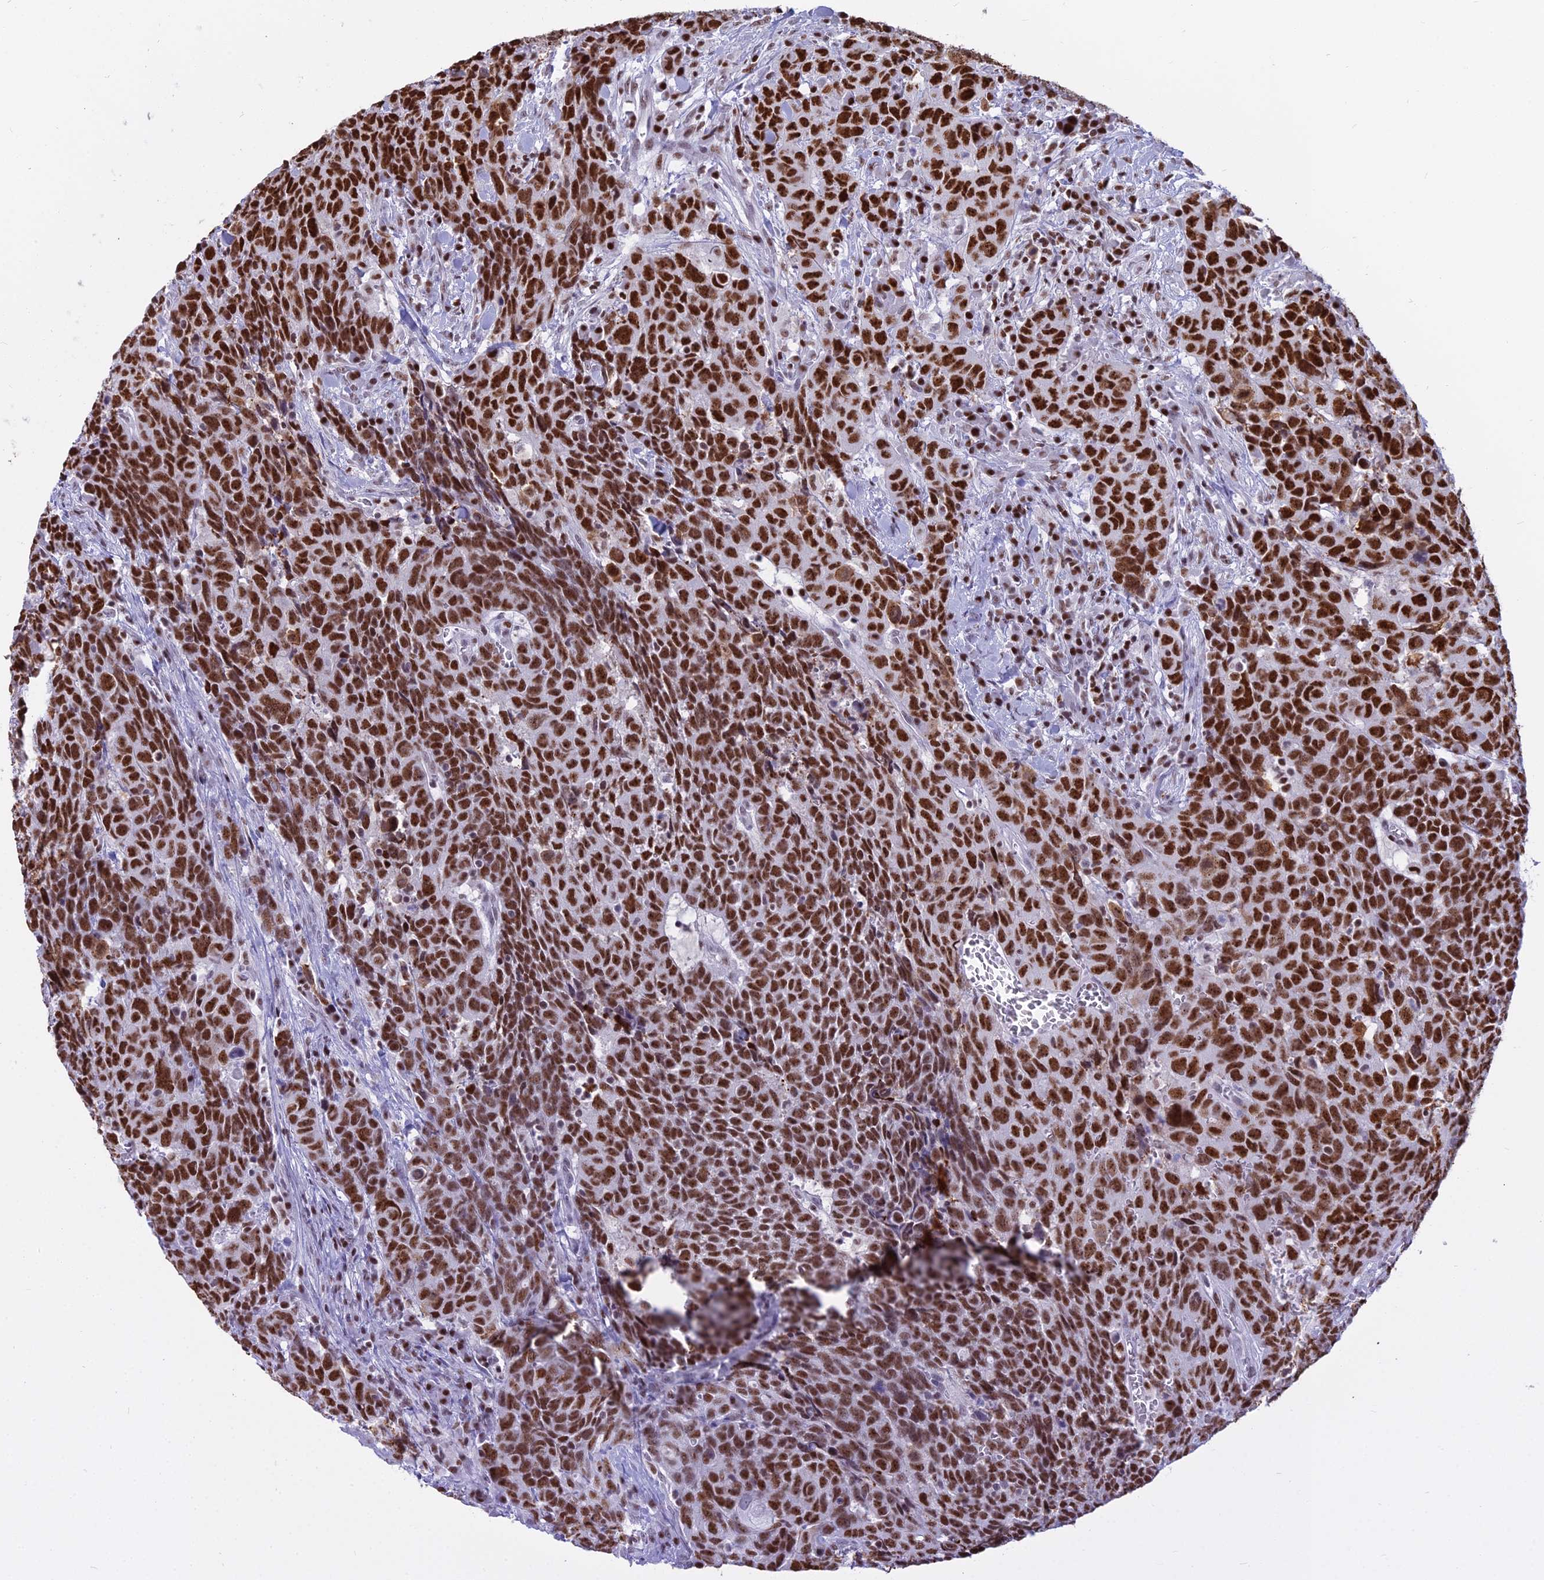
{"staining": {"intensity": "strong", "quantity": ">75%", "location": "nuclear"}, "tissue": "head and neck cancer", "cell_type": "Tumor cells", "image_type": "cancer", "snomed": [{"axis": "morphology", "description": "Squamous cell carcinoma, NOS"}, {"axis": "topography", "description": "Head-Neck"}], "caption": "Squamous cell carcinoma (head and neck) was stained to show a protein in brown. There is high levels of strong nuclear expression in about >75% of tumor cells.", "gene": "PARP1", "patient": {"sex": "male", "age": 66}}